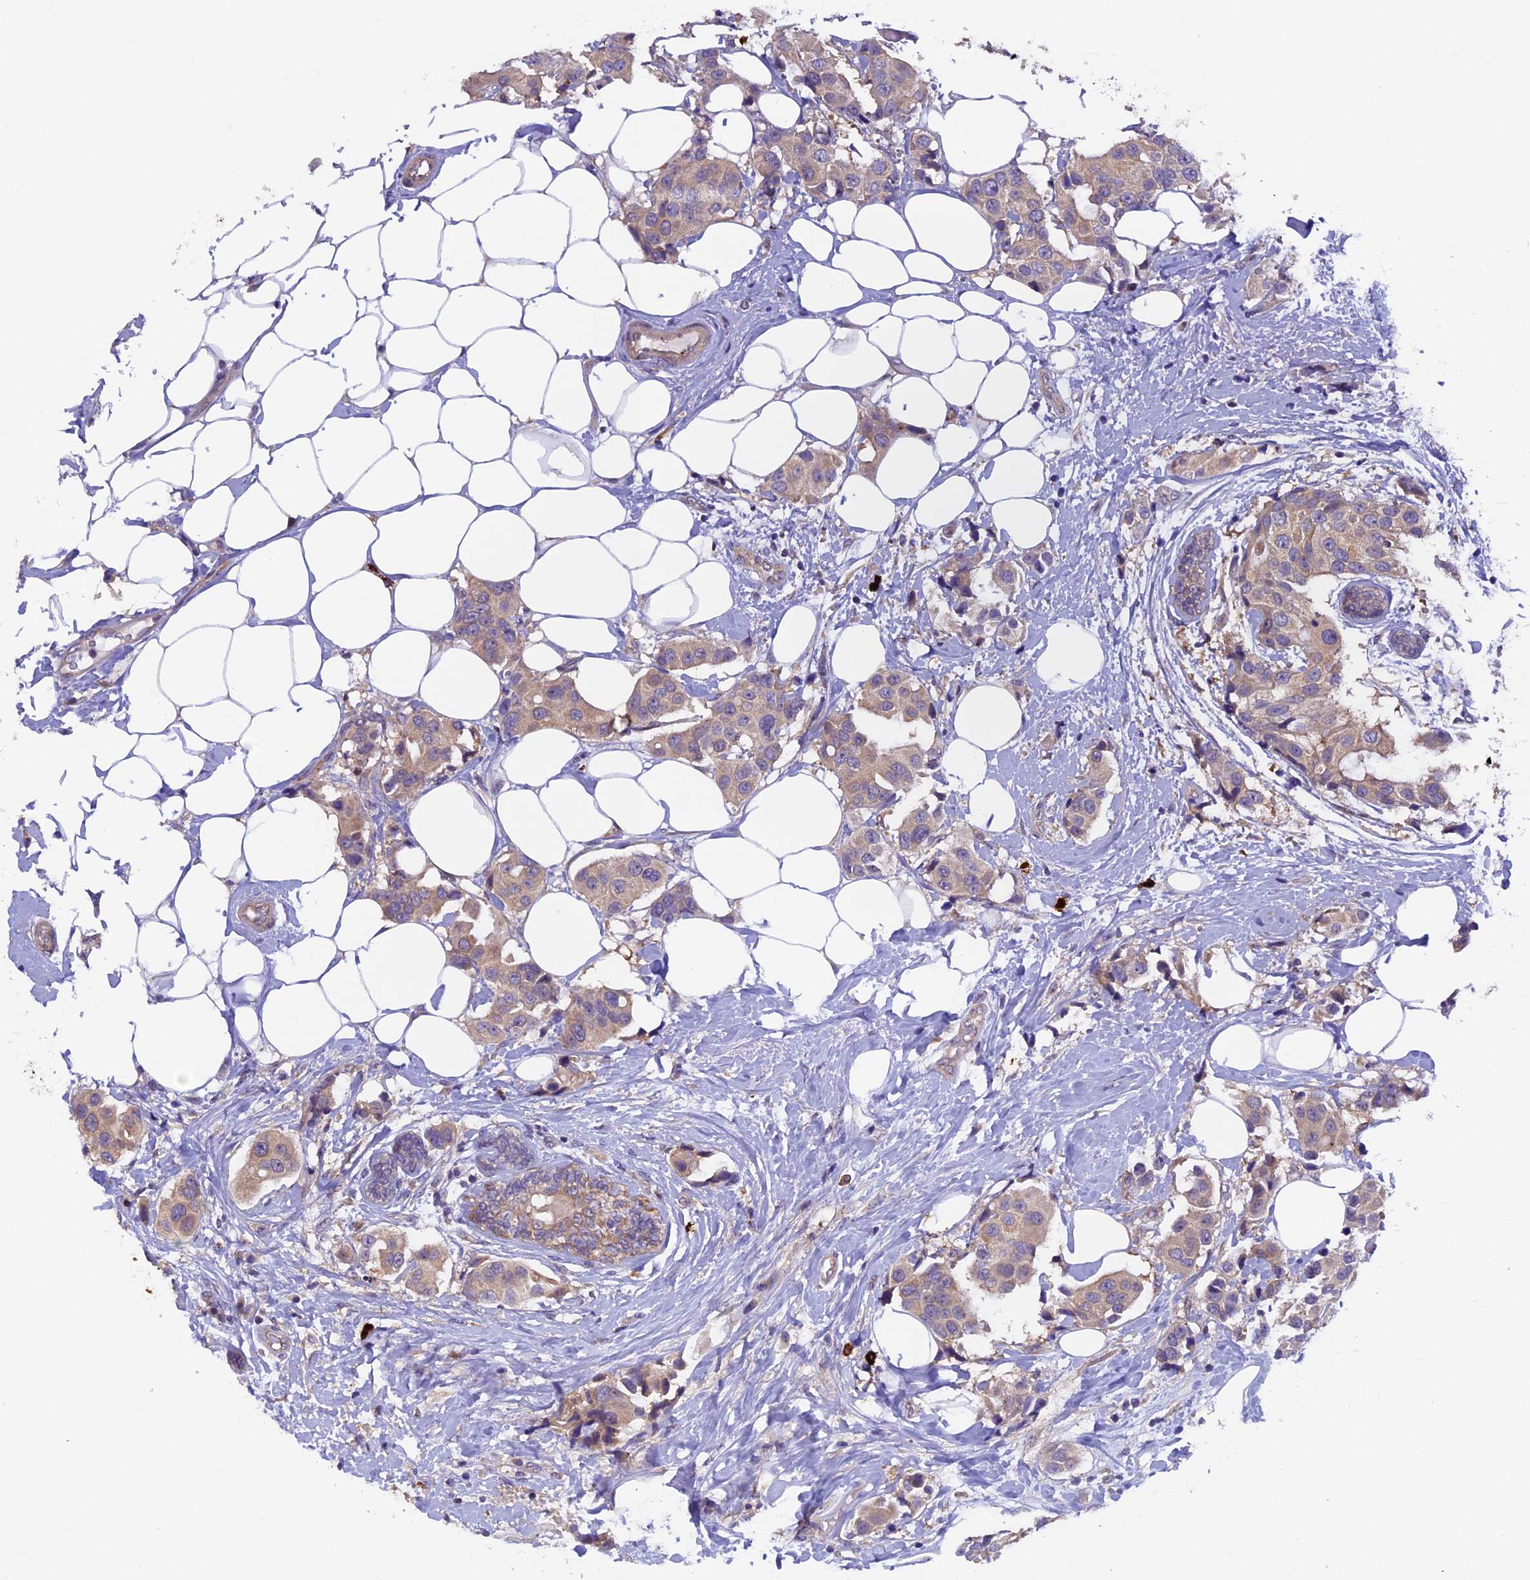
{"staining": {"intensity": "weak", "quantity": "<25%", "location": "cytoplasmic/membranous"}, "tissue": "breast cancer", "cell_type": "Tumor cells", "image_type": "cancer", "snomed": [{"axis": "morphology", "description": "Normal tissue, NOS"}, {"axis": "morphology", "description": "Duct carcinoma"}, {"axis": "topography", "description": "Breast"}], "caption": "Histopathology image shows no significant protein expression in tumor cells of infiltrating ductal carcinoma (breast).", "gene": "CCDC9B", "patient": {"sex": "female", "age": 39}}